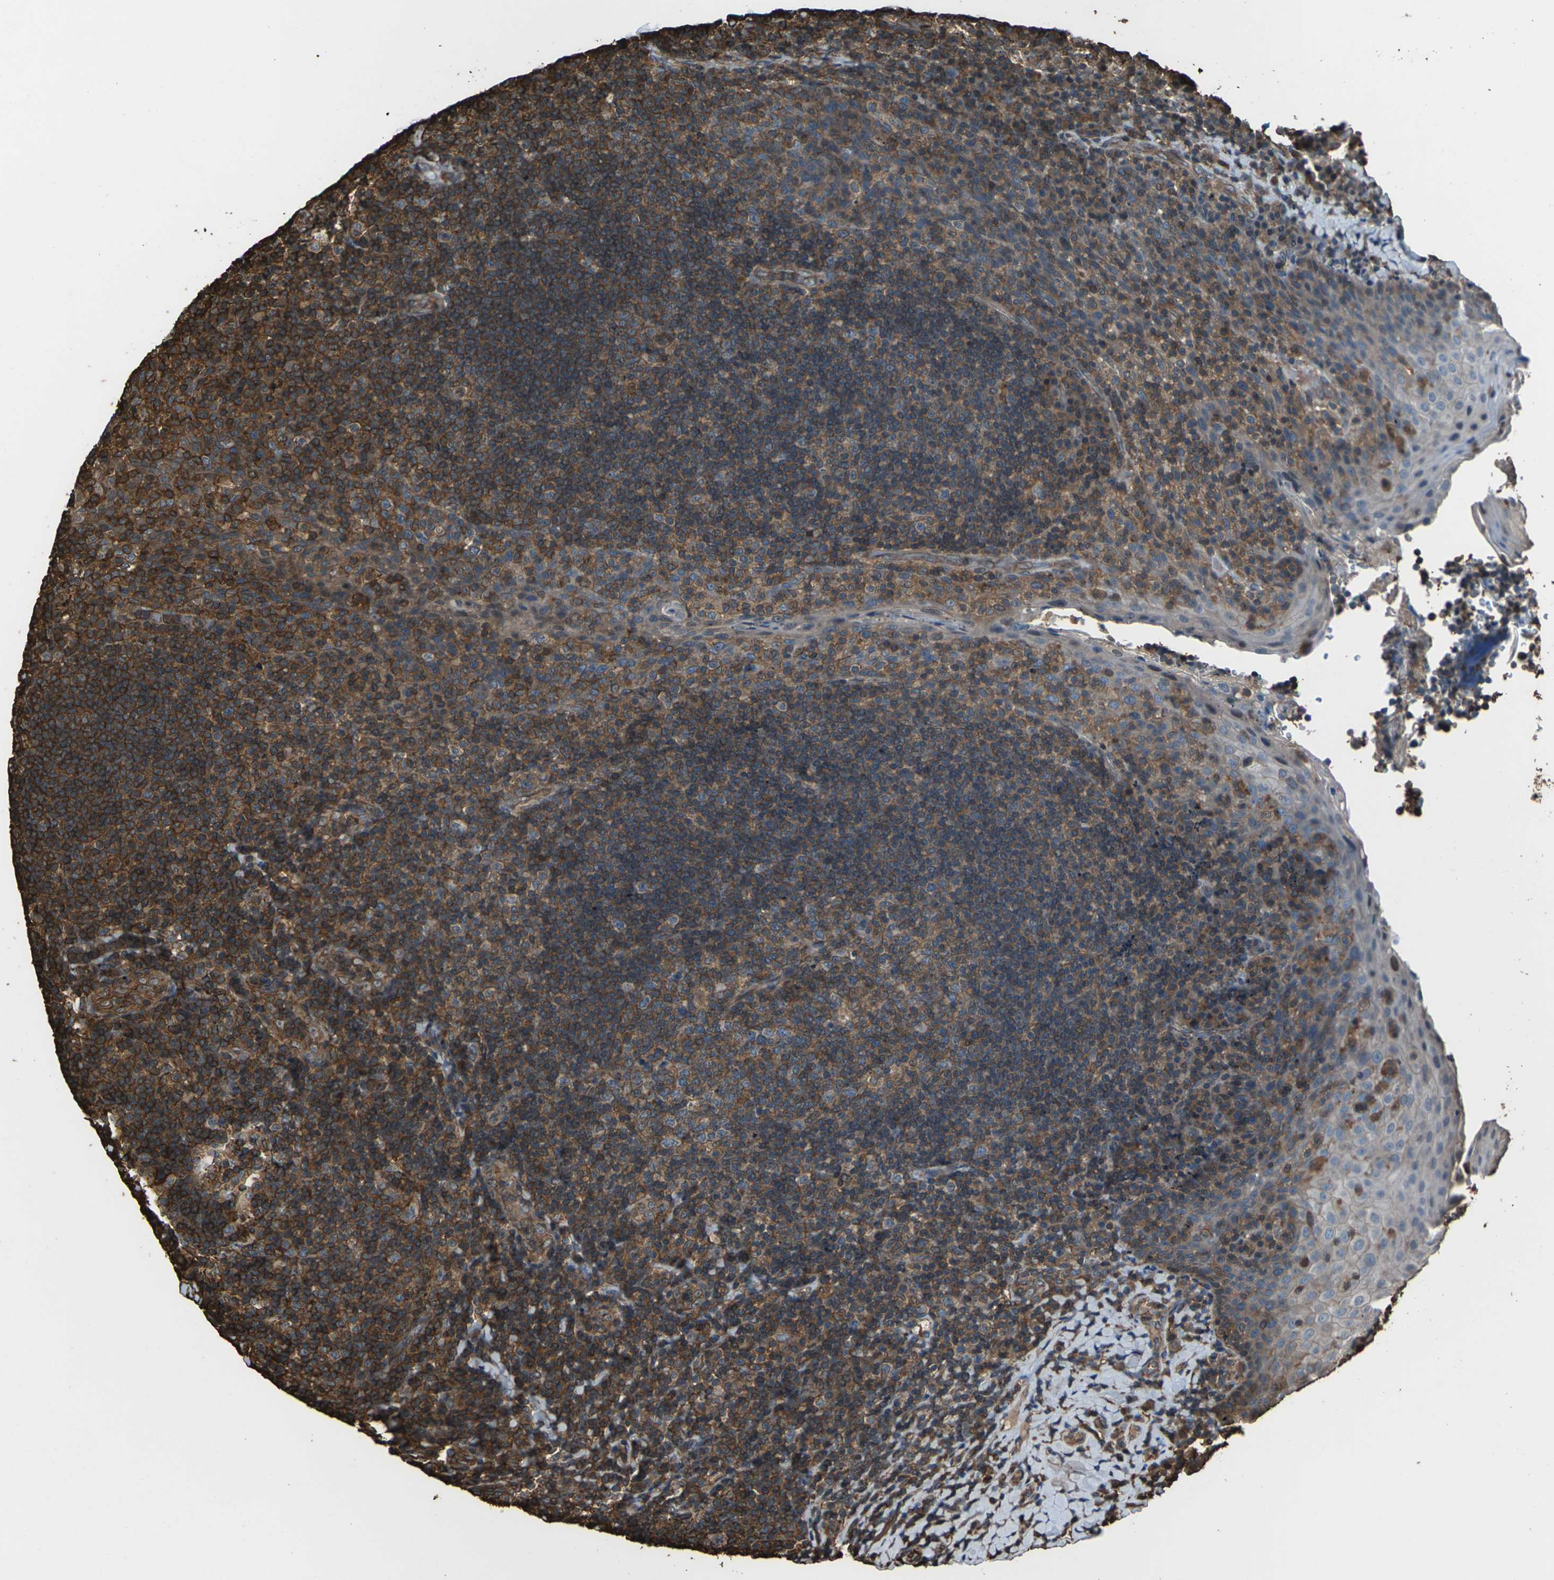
{"staining": {"intensity": "moderate", "quantity": "25%-75%", "location": "cytoplasmic/membranous"}, "tissue": "tonsil", "cell_type": "Germinal center cells", "image_type": "normal", "snomed": [{"axis": "morphology", "description": "Normal tissue, NOS"}, {"axis": "topography", "description": "Tonsil"}], "caption": "Moderate cytoplasmic/membranous protein expression is appreciated in approximately 25%-75% of germinal center cells in tonsil. The protein is shown in brown color, while the nuclei are stained blue.", "gene": "DHPS", "patient": {"sex": "male", "age": 17}}